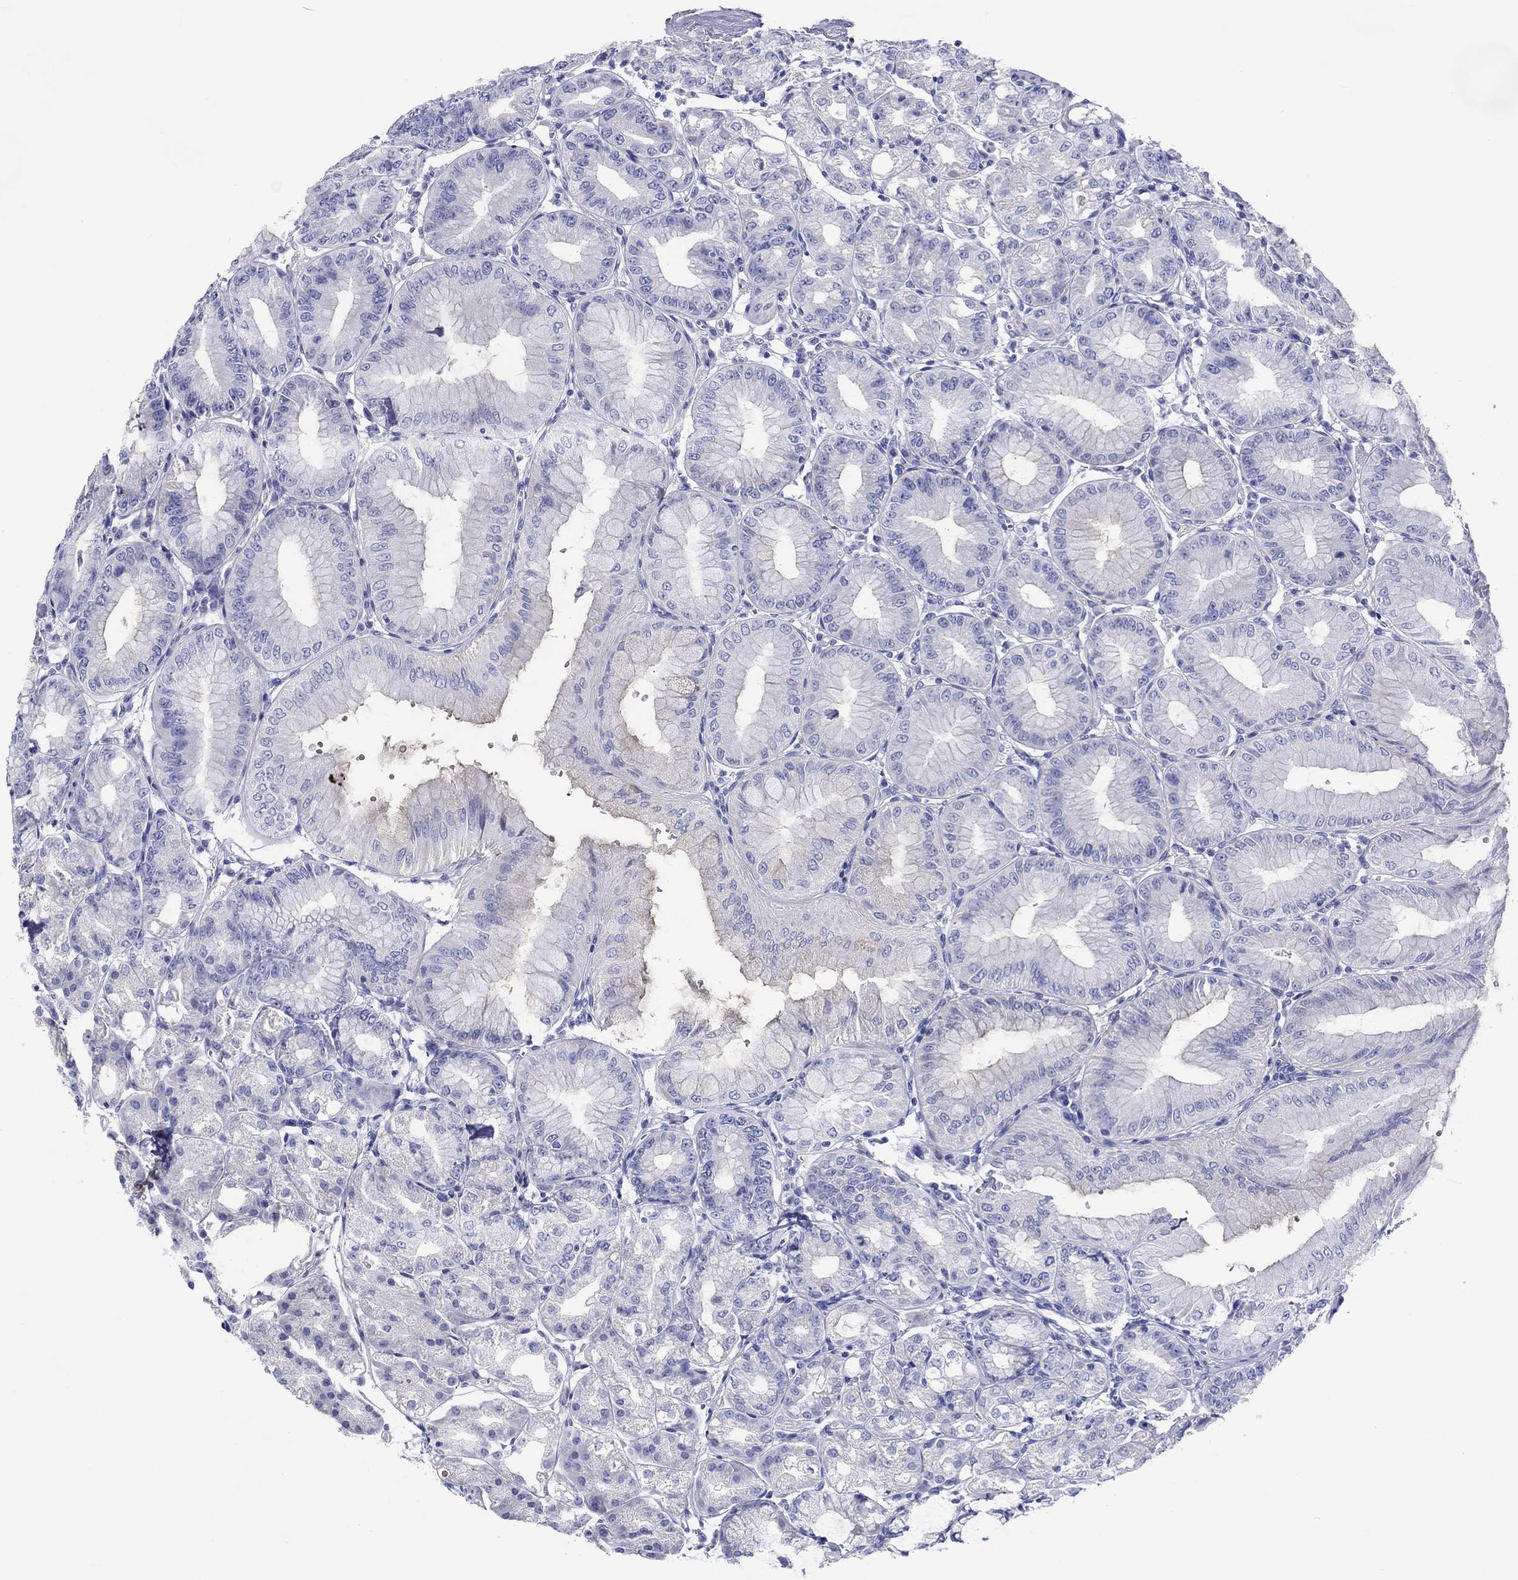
{"staining": {"intensity": "negative", "quantity": "none", "location": "none"}, "tissue": "stomach", "cell_type": "Glandular cells", "image_type": "normal", "snomed": [{"axis": "morphology", "description": "Normal tissue, NOS"}, {"axis": "topography", "description": "Stomach"}], "caption": "DAB immunohistochemical staining of unremarkable stomach demonstrates no significant expression in glandular cells. Nuclei are stained in blue.", "gene": "NRIP3", "patient": {"sex": "male", "age": 71}}